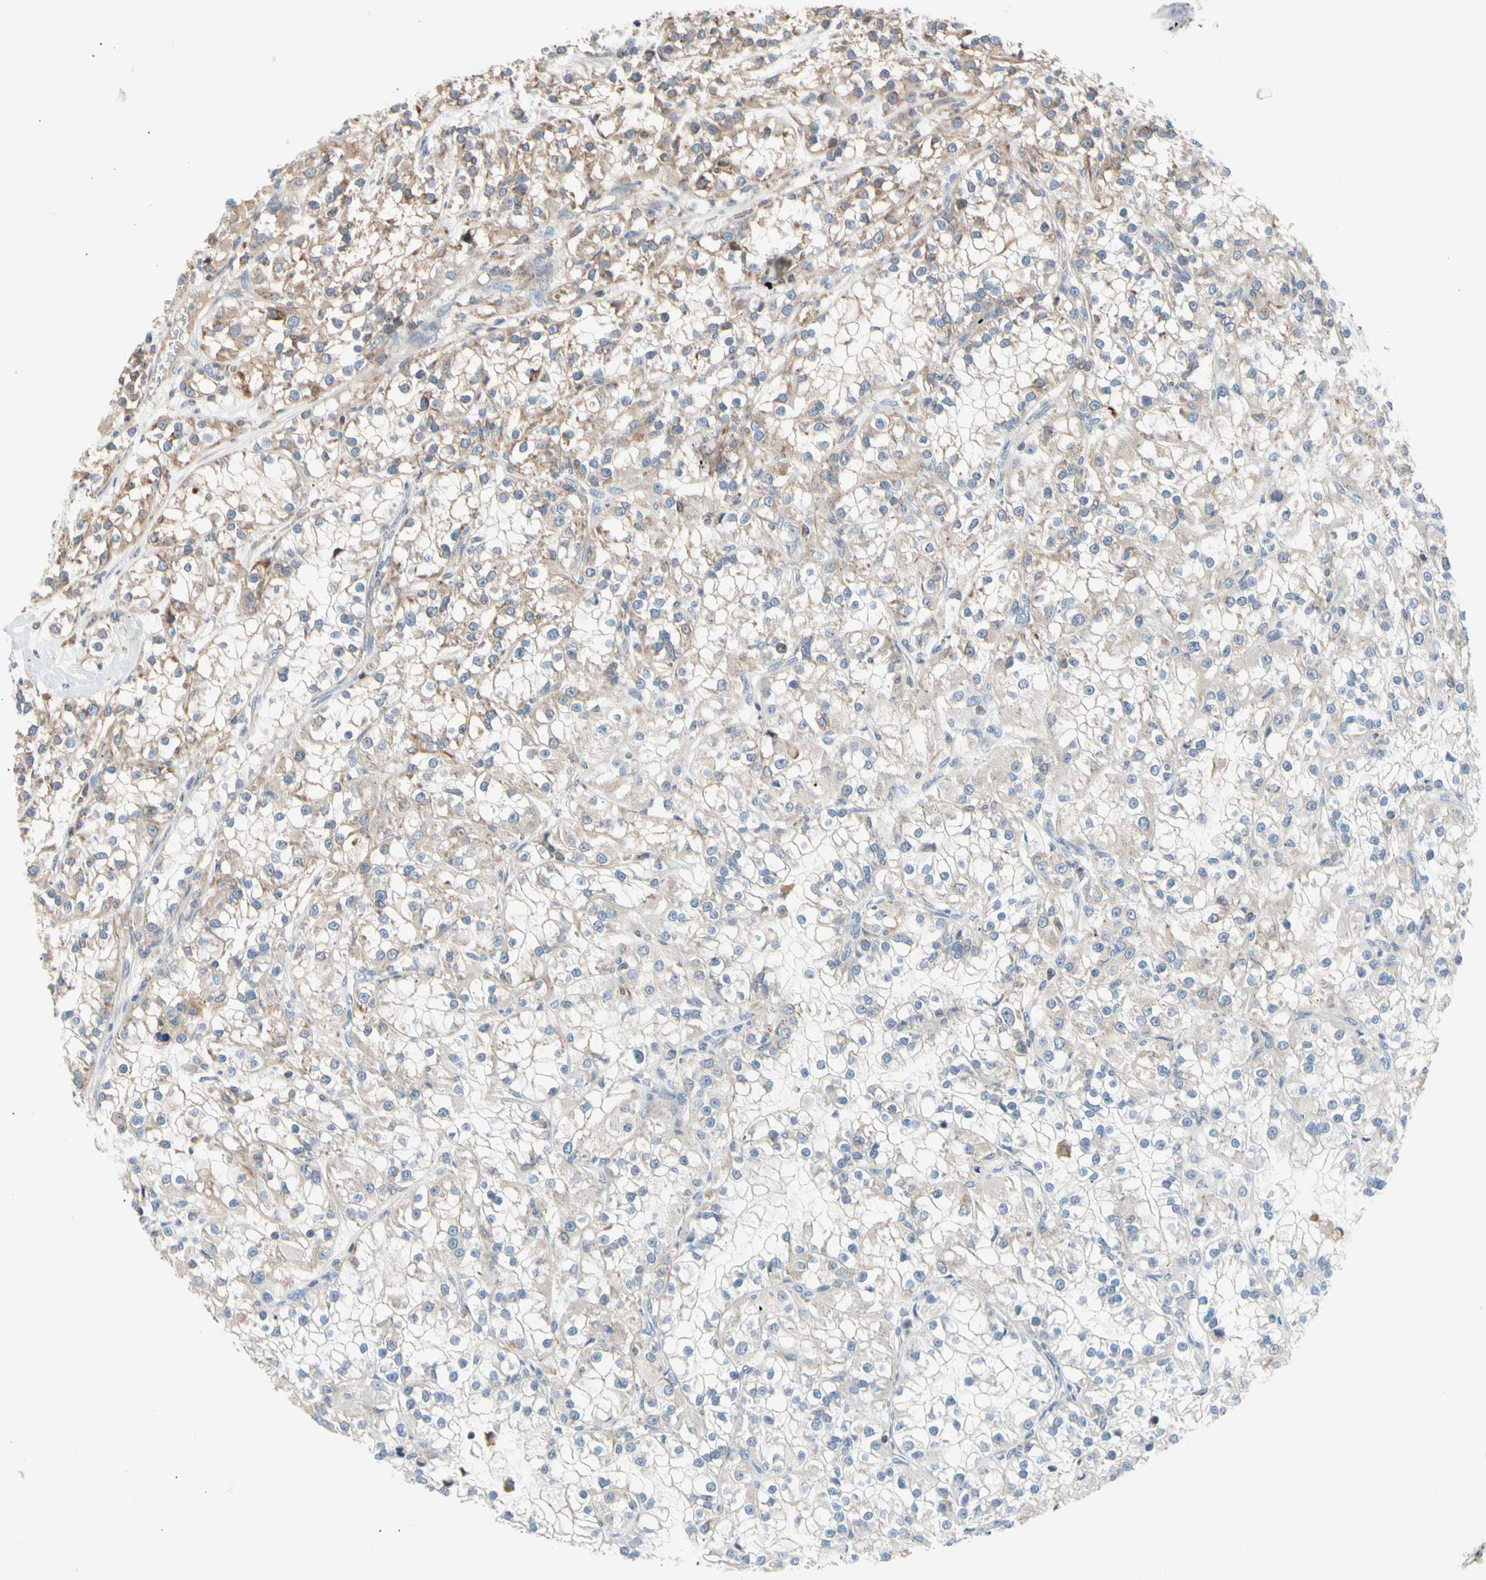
{"staining": {"intensity": "weak", "quantity": "25%-75%", "location": "cytoplasmic/membranous"}, "tissue": "renal cancer", "cell_type": "Tumor cells", "image_type": "cancer", "snomed": [{"axis": "morphology", "description": "Adenocarcinoma, NOS"}, {"axis": "topography", "description": "Kidney"}], "caption": "Renal cancer (adenocarcinoma) stained for a protein (brown) demonstrates weak cytoplasmic/membranous positive positivity in about 25%-75% of tumor cells.", "gene": "MAP3K3", "patient": {"sex": "female", "age": 52}}